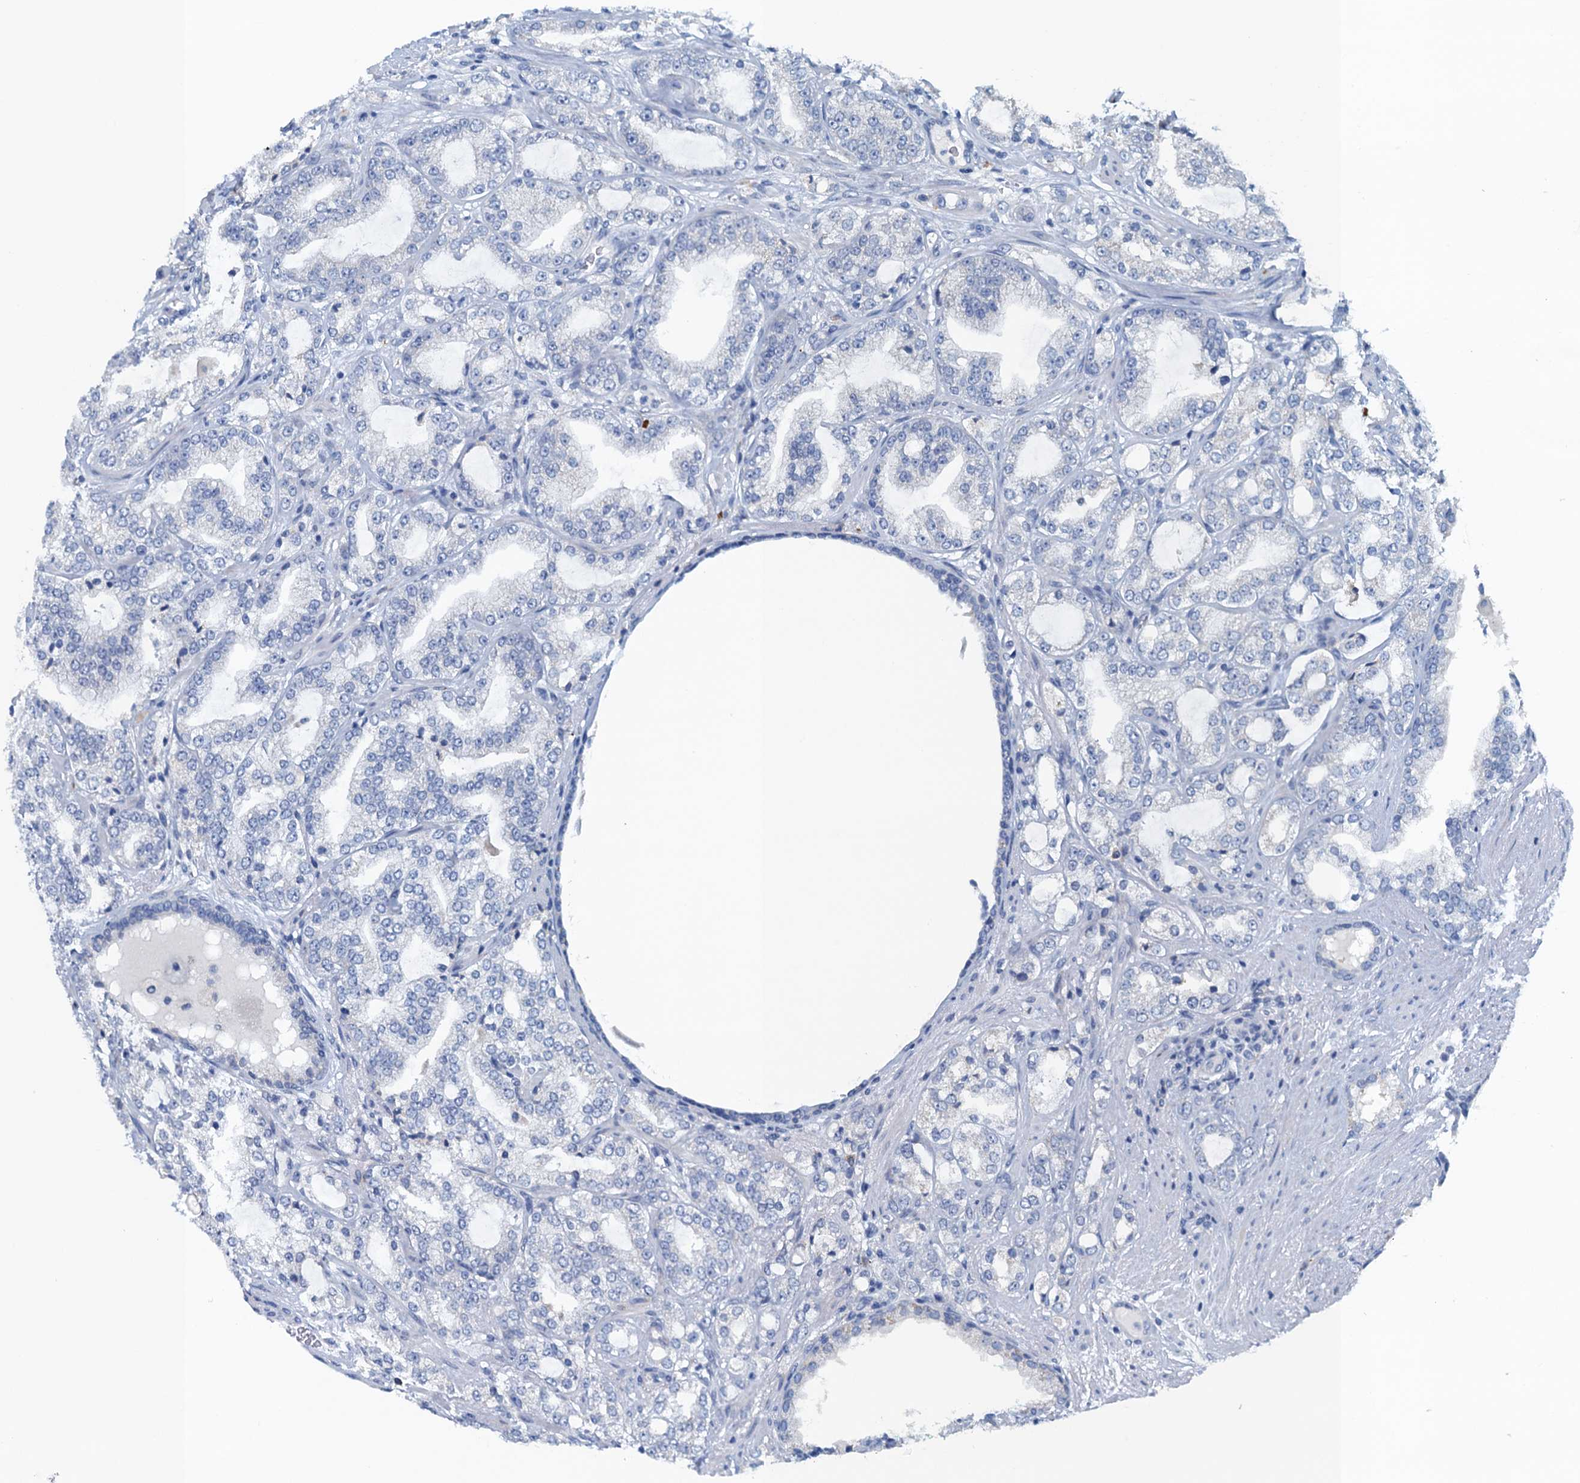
{"staining": {"intensity": "negative", "quantity": "none", "location": "none"}, "tissue": "prostate cancer", "cell_type": "Tumor cells", "image_type": "cancer", "snomed": [{"axis": "morphology", "description": "Adenocarcinoma, High grade"}, {"axis": "topography", "description": "Prostate"}], "caption": "An image of human prostate cancer is negative for staining in tumor cells.", "gene": "CBLIF", "patient": {"sex": "male", "age": 64}}